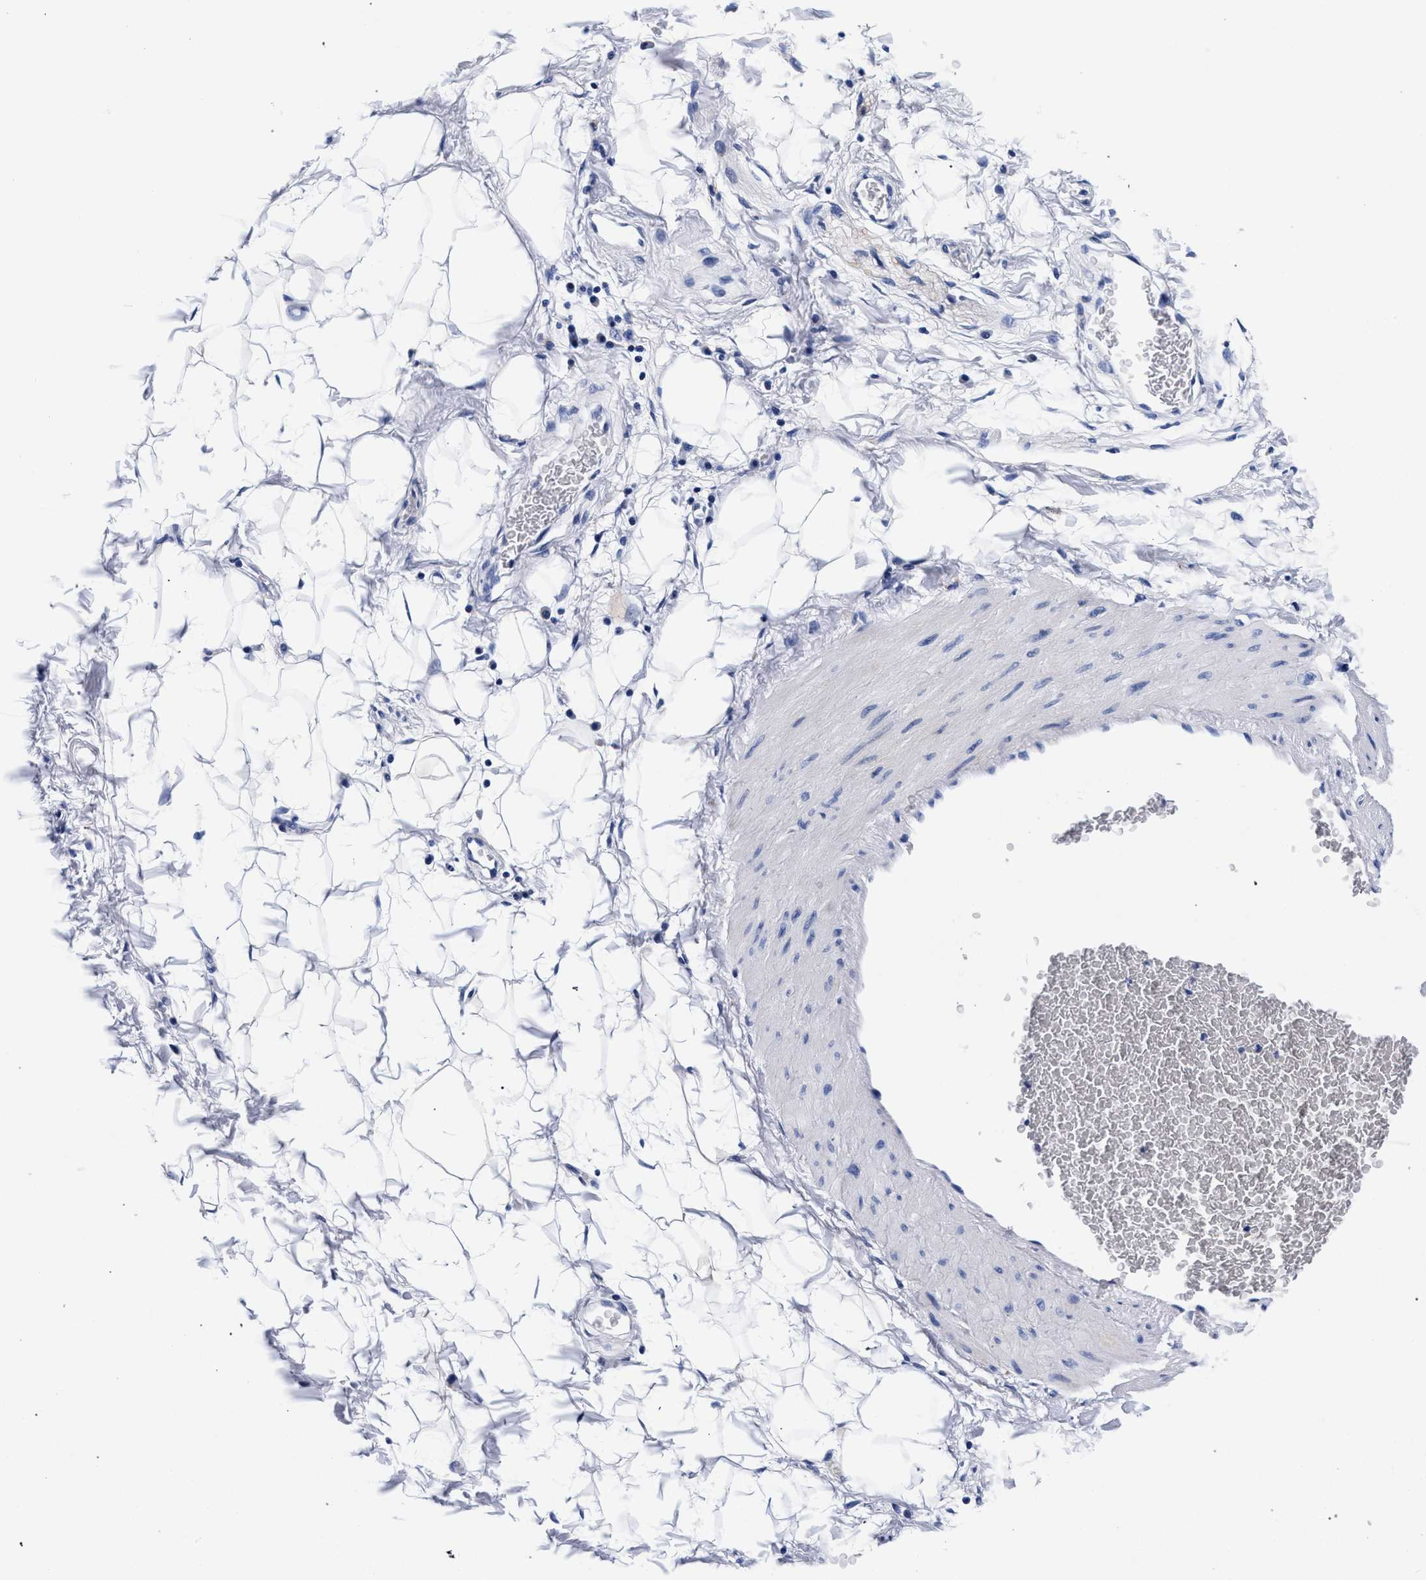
{"staining": {"intensity": "negative", "quantity": "none", "location": "none"}, "tissue": "adipose tissue", "cell_type": "Adipocytes", "image_type": "normal", "snomed": [{"axis": "morphology", "description": "Normal tissue, NOS"}, {"axis": "topography", "description": "Soft tissue"}], "caption": "An immunohistochemistry histopathology image of normal adipose tissue is shown. There is no staining in adipocytes of adipose tissue.", "gene": "RAB3B", "patient": {"sex": "male", "age": 72}}